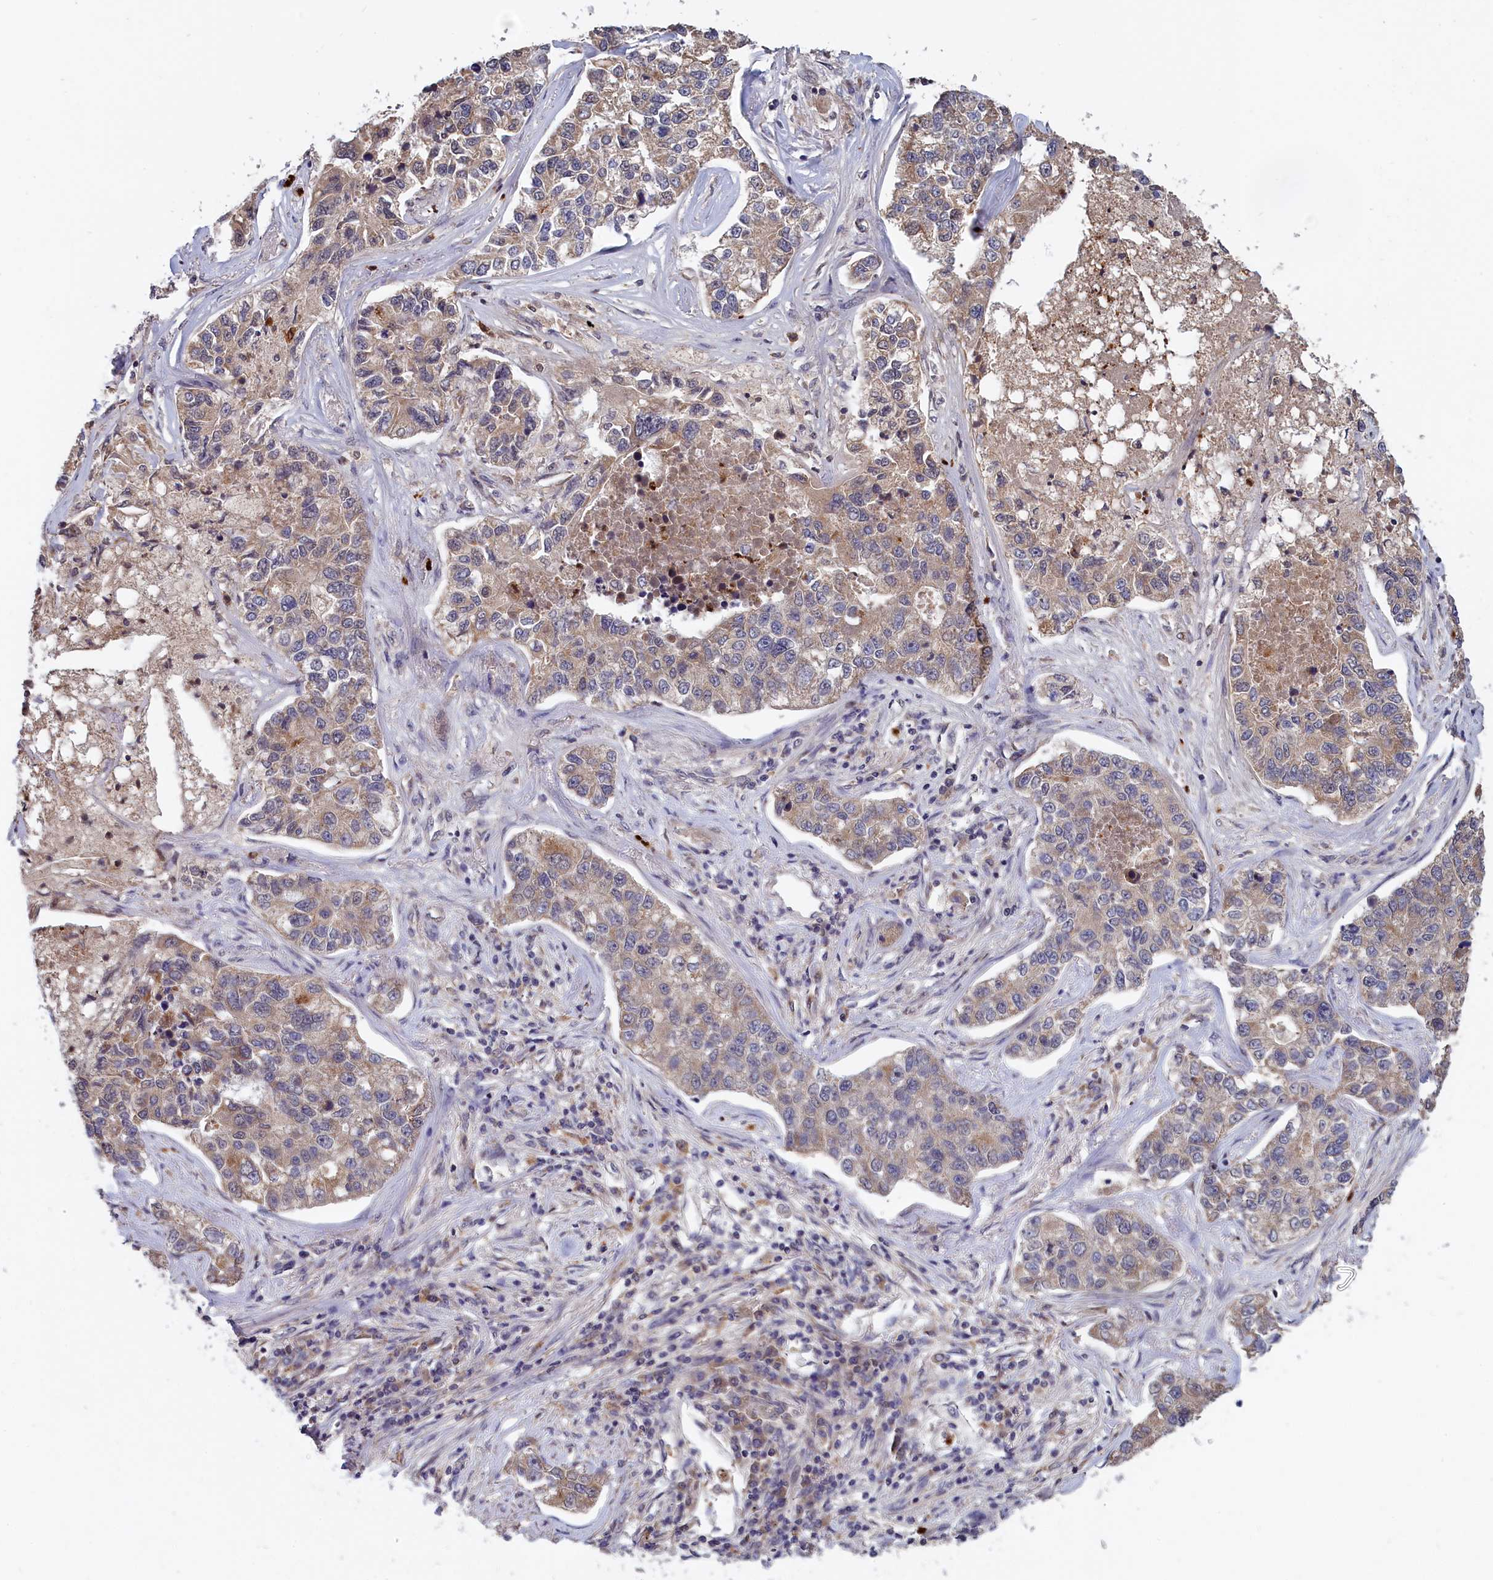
{"staining": {"intensity": "weak", "quantity": ">75%", "location": "cytoplasmic/membranous"}, "tissue": "lung cancer", "cell_type": "Tumor cells", "image_type": "cancer", "snomed": [{"axis": "morphology", "description": "Adenocarcinoma, NOS"}, {"axis": "topography", "description": "Lung"}], "caption": "This image reveals immunohistochemistry staining of lung cancer (adenocarcinoma), with low weak cytoplasmic/membranous expression in about >75% of tumor cells.", "gene": "EPB41L4B", "patient": {"sex": "male", "age": 49}}